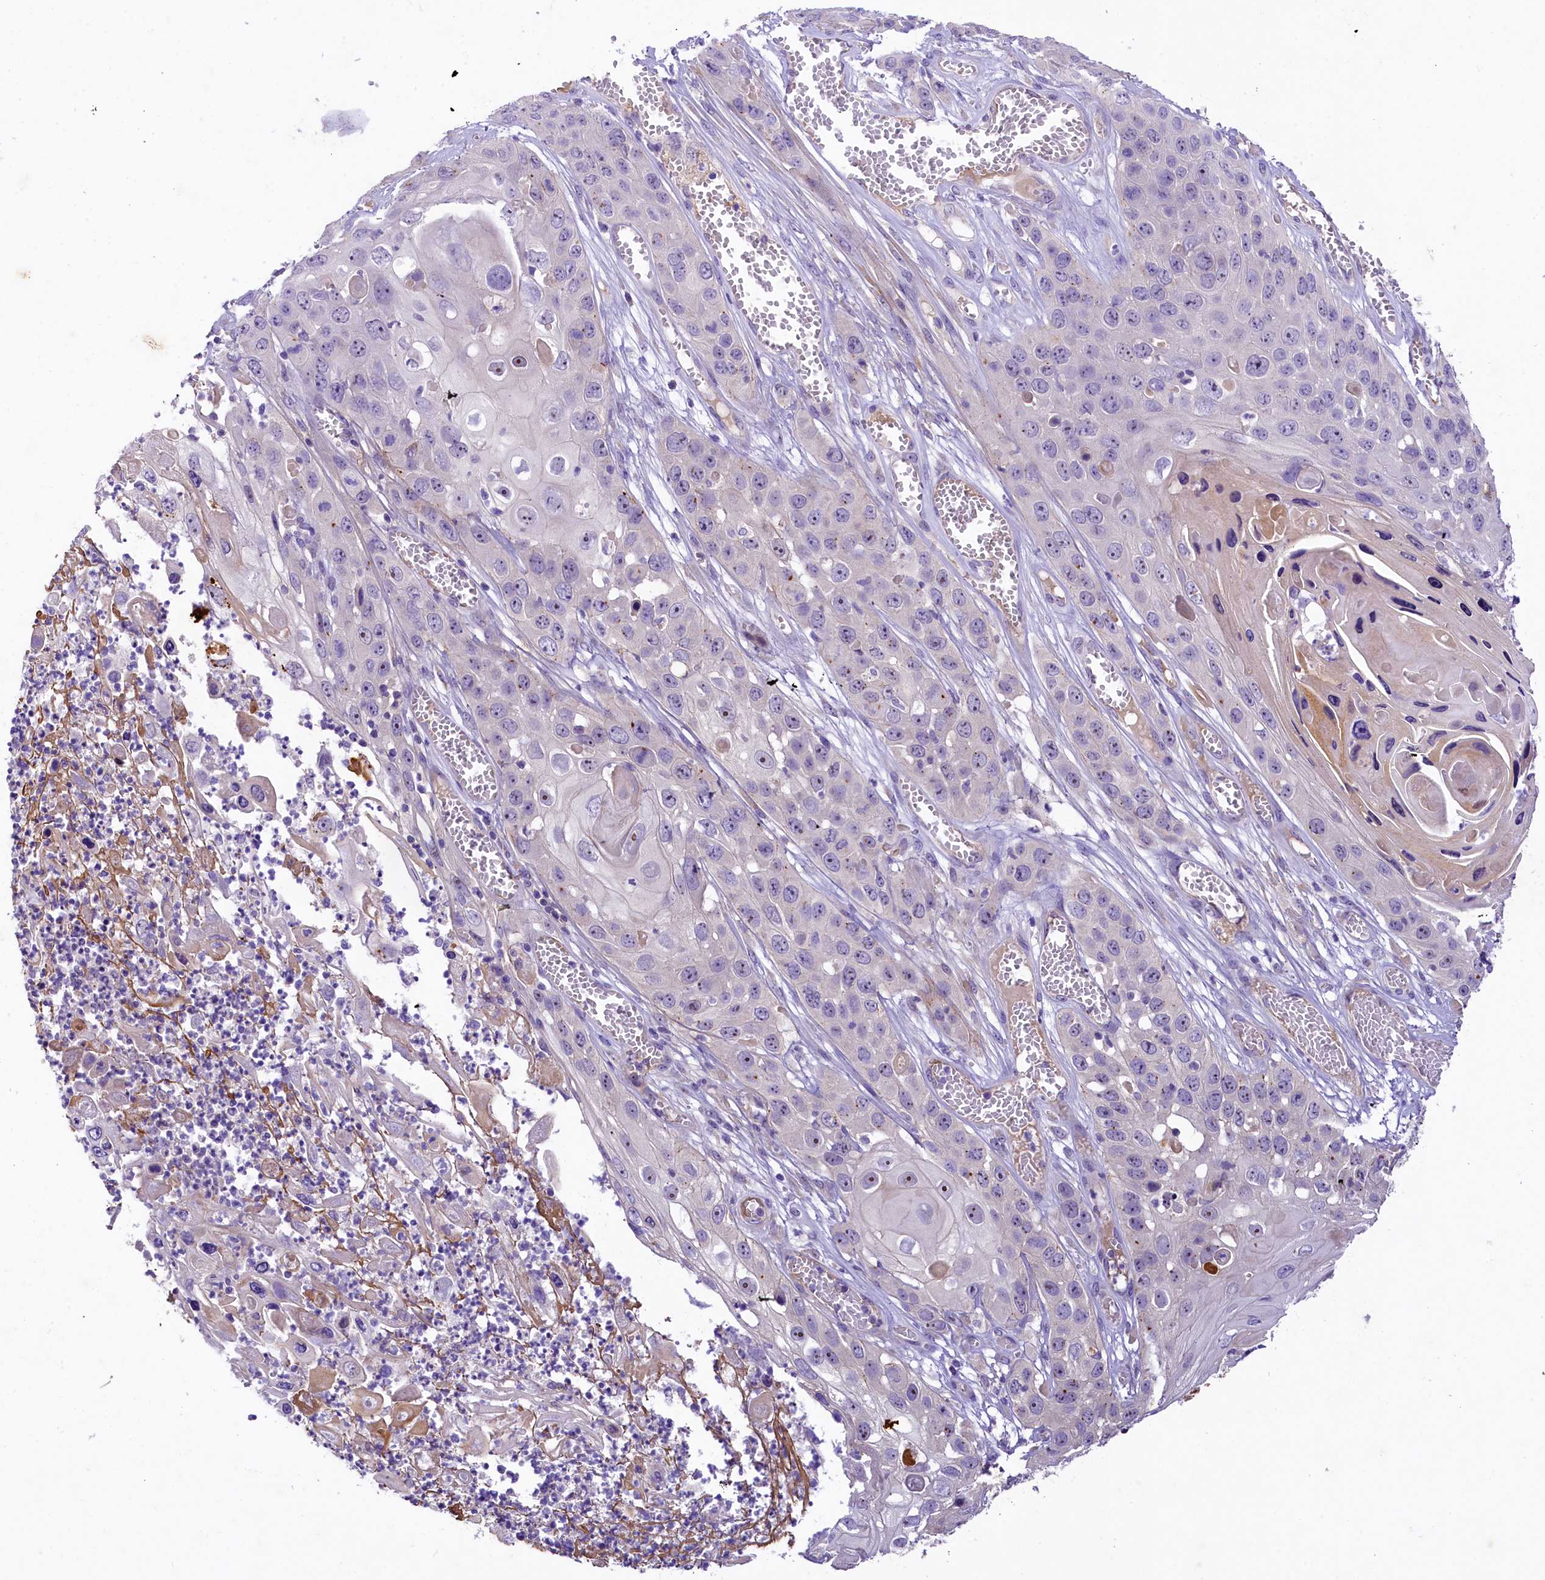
{"staining": {"intensity": "weak", "quantity": "25%-75%", "location": "nuclear"}, "tissue": "skin cancer", "cell_type": "Tumor cells", "image_type": "cancer", "snomed": [{"axis": "morphology", "description": "Squamous cell carcinoma, NOS"}, {"axis": "topography", "description": "Skin"}], "caption": "Brown immunohistochemical staining in human skin cancer demonstrates weak nuclear expression in approximately 25%-75% of tumor cells. (IHC, brightfield microscopy, high magnification).", "gene": "UBXN6", "patient": {"sex": "male", "age": 55}}